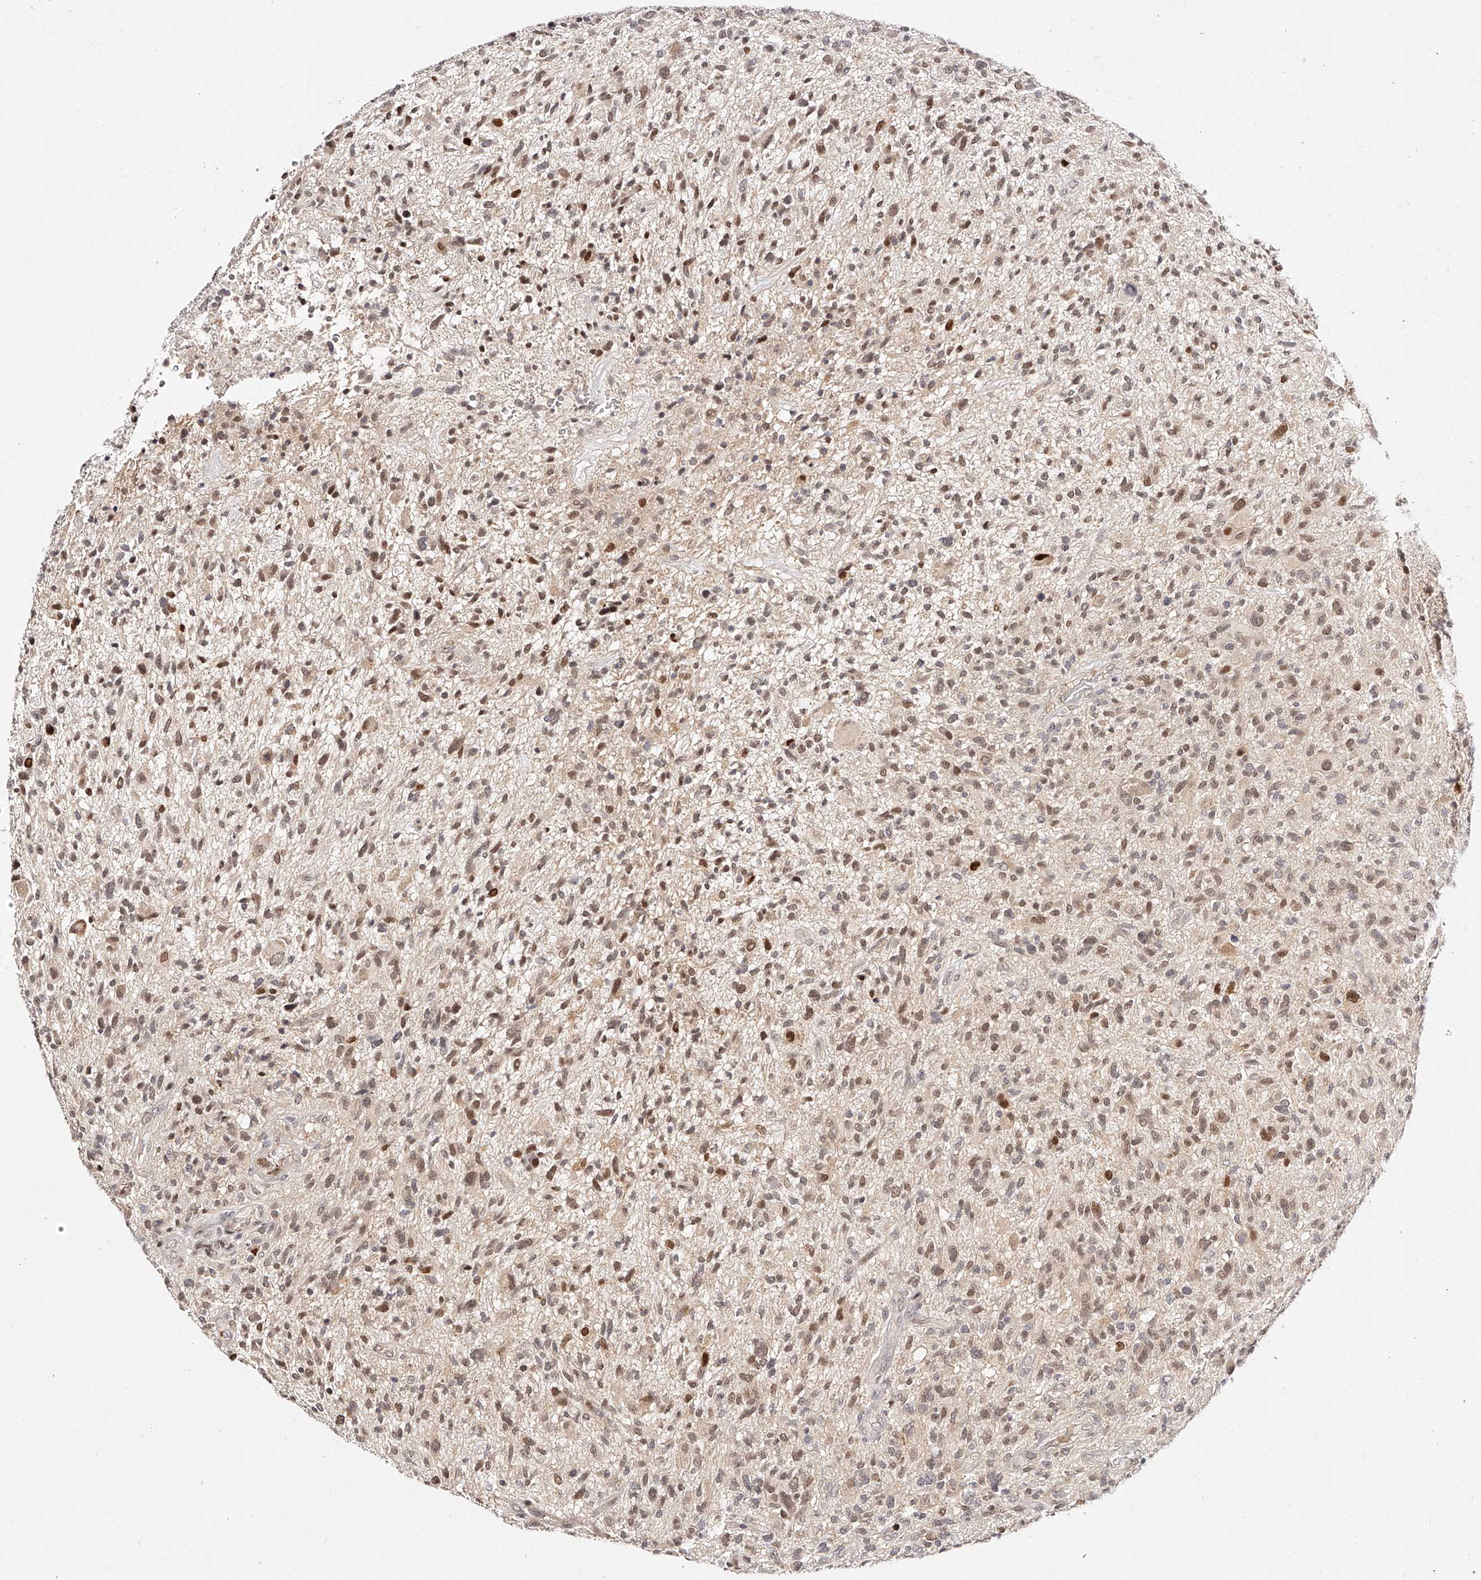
{"staining": {"intensity": "moderate", "quantity": ">75%", "location": "nuclear"}, "tissue": "glioma", "cell_type": "Tumor cells", "image_type": "cancer", "snomed": [{"axis": "morphology", "description": "Glioma, malignant, High grade"}, {"axis": "topography", "description": "Brain"}], "caption": "Immunohistochemistry (DAB) staining of malignant high-grade glioma displays moderate nuclear protein expression in approximately >75% of tumor cells.", "gene": "USF3", "patient": {"sex": "male", "age": 47}}